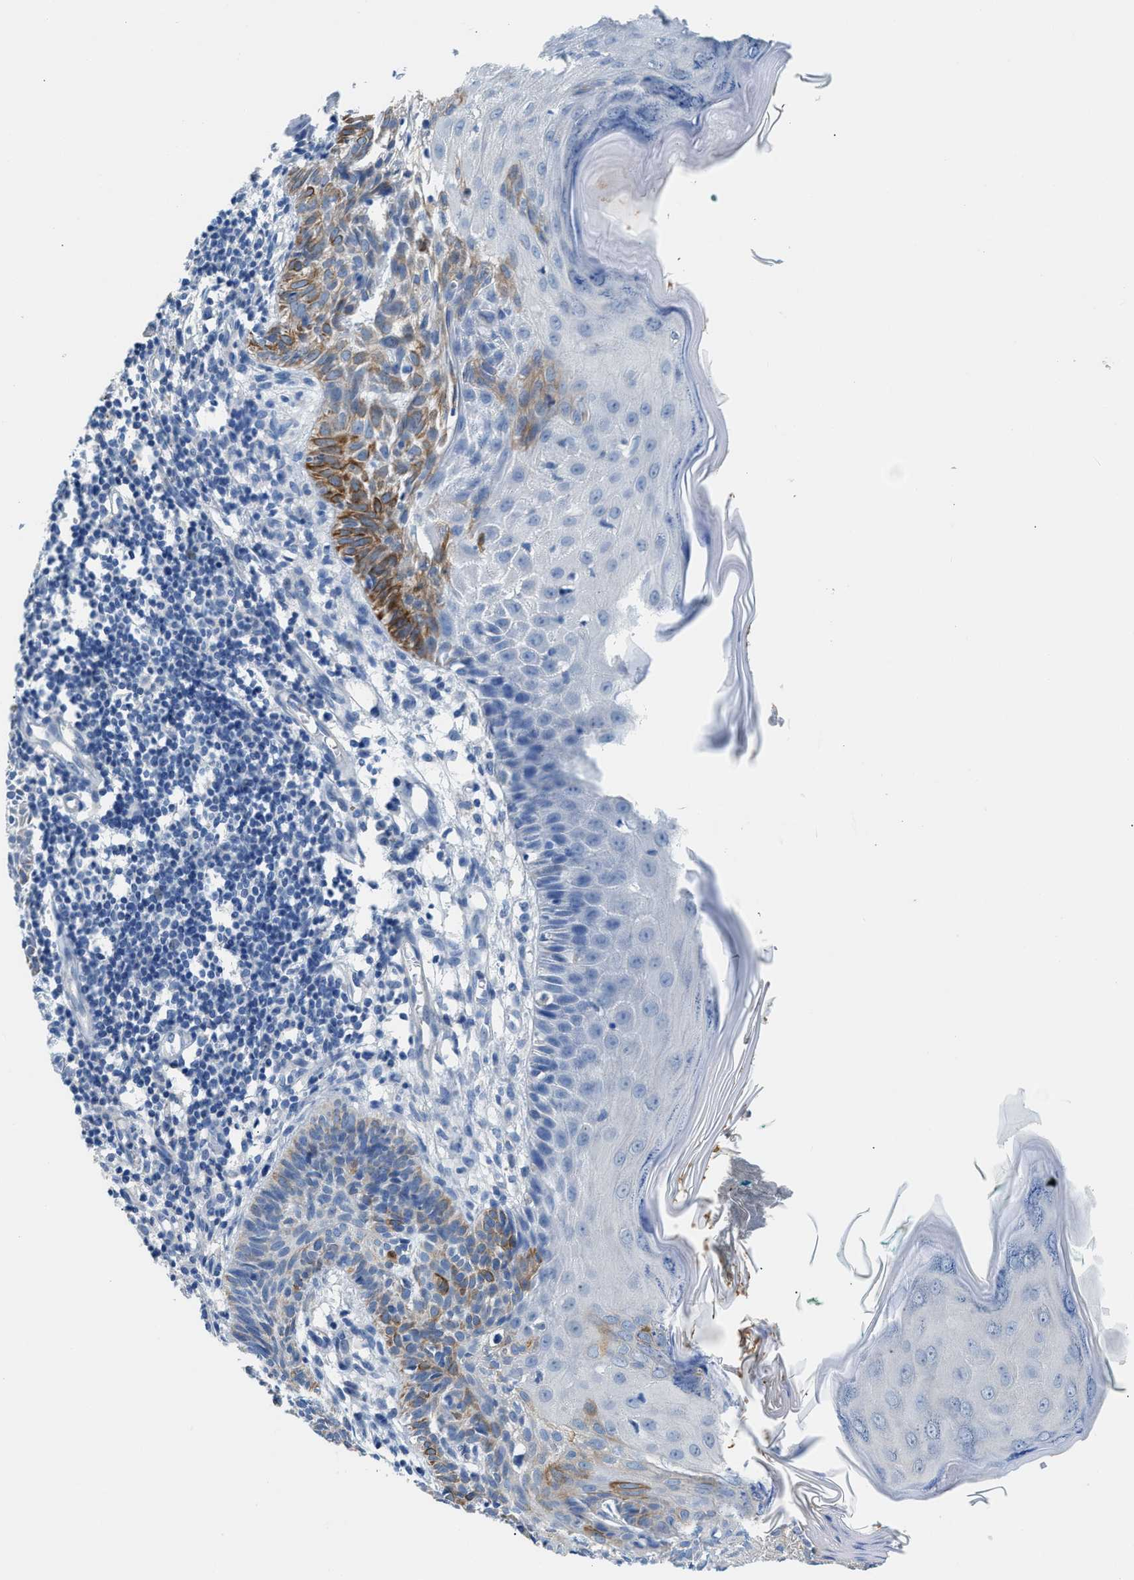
{"staining": {"intensity": "moderate", "quantity": "<25%", "location": "cytoplasmic/membranous"}, "tissue": "skin cancer", "cell_type": "Tumor cells", "image_type": "cancer", "snomed": [{"axis": "morphology", "description": "Basal cell carcinoma"}, {"axis": "topography", "description": "Skin"}], "caption": "Immunohistochemical staining of skin cancer (basal cell carcinoma) shows low levels of moderate cytoplasmic/membranous protein positivity in about <25% of tumor cells.", "gene": "SLC10A6", "patient": {"sex": "male", "age": 60}}